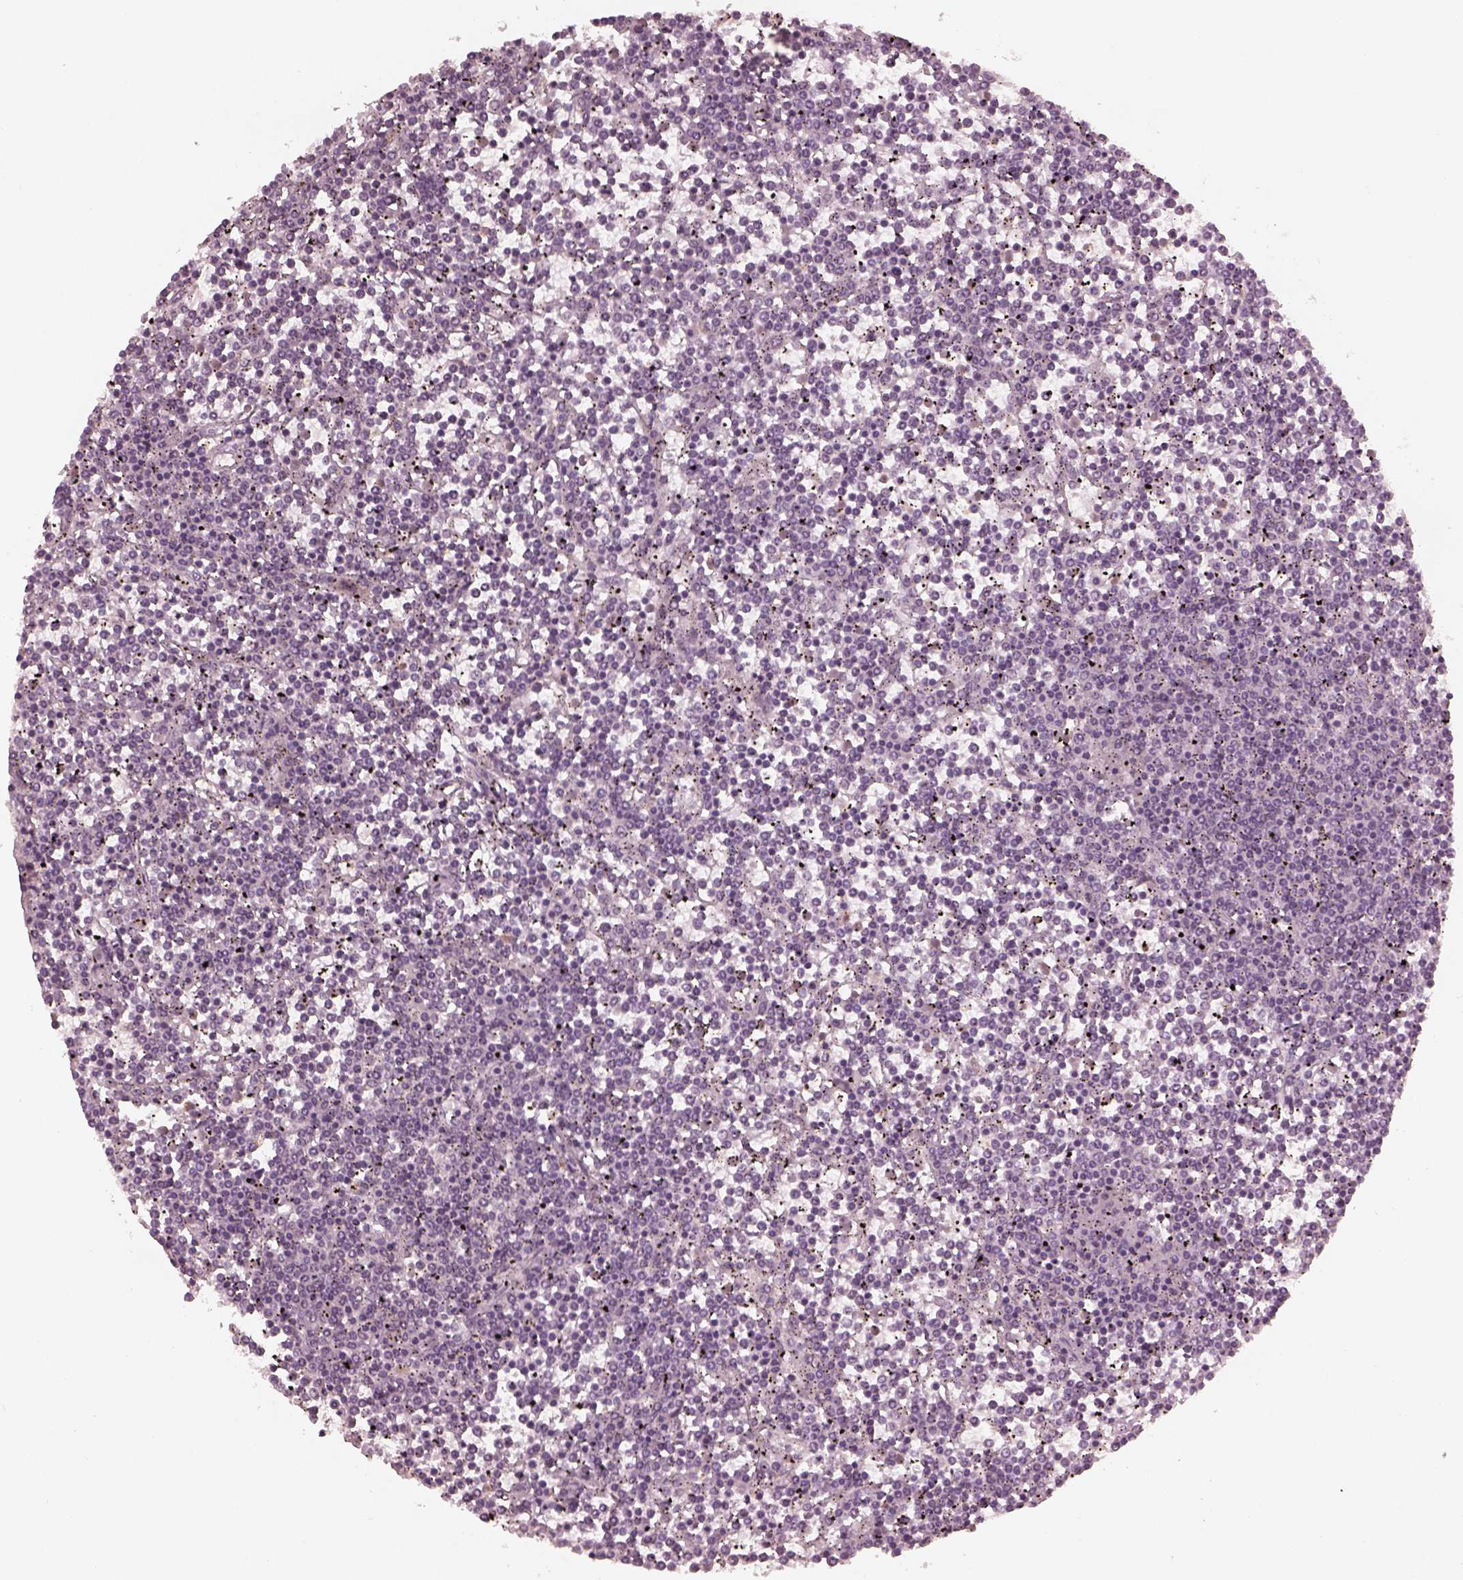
{"staining": {"intensity": "negative", "quantity": "none", "location": "none"}, "tissue": "lymphoma", "cell_type": "Tumor cells", "image_type": "cancer", "snomed": [{"axis": "morphology", "description": "Malignant lymphoma, non-Hodgkin's type, Low grade"}, {"axis": "topography", "description": "Spleen"}], "caption": "There is no significant expression in tumor cells of low-grade malignant lymphoma, non-Hodgkin's type. (Brightfield microscopy of DAB IHC at high magnification).", "gene": "KRT79", "patient": {"sex": "female", "age": 19}}